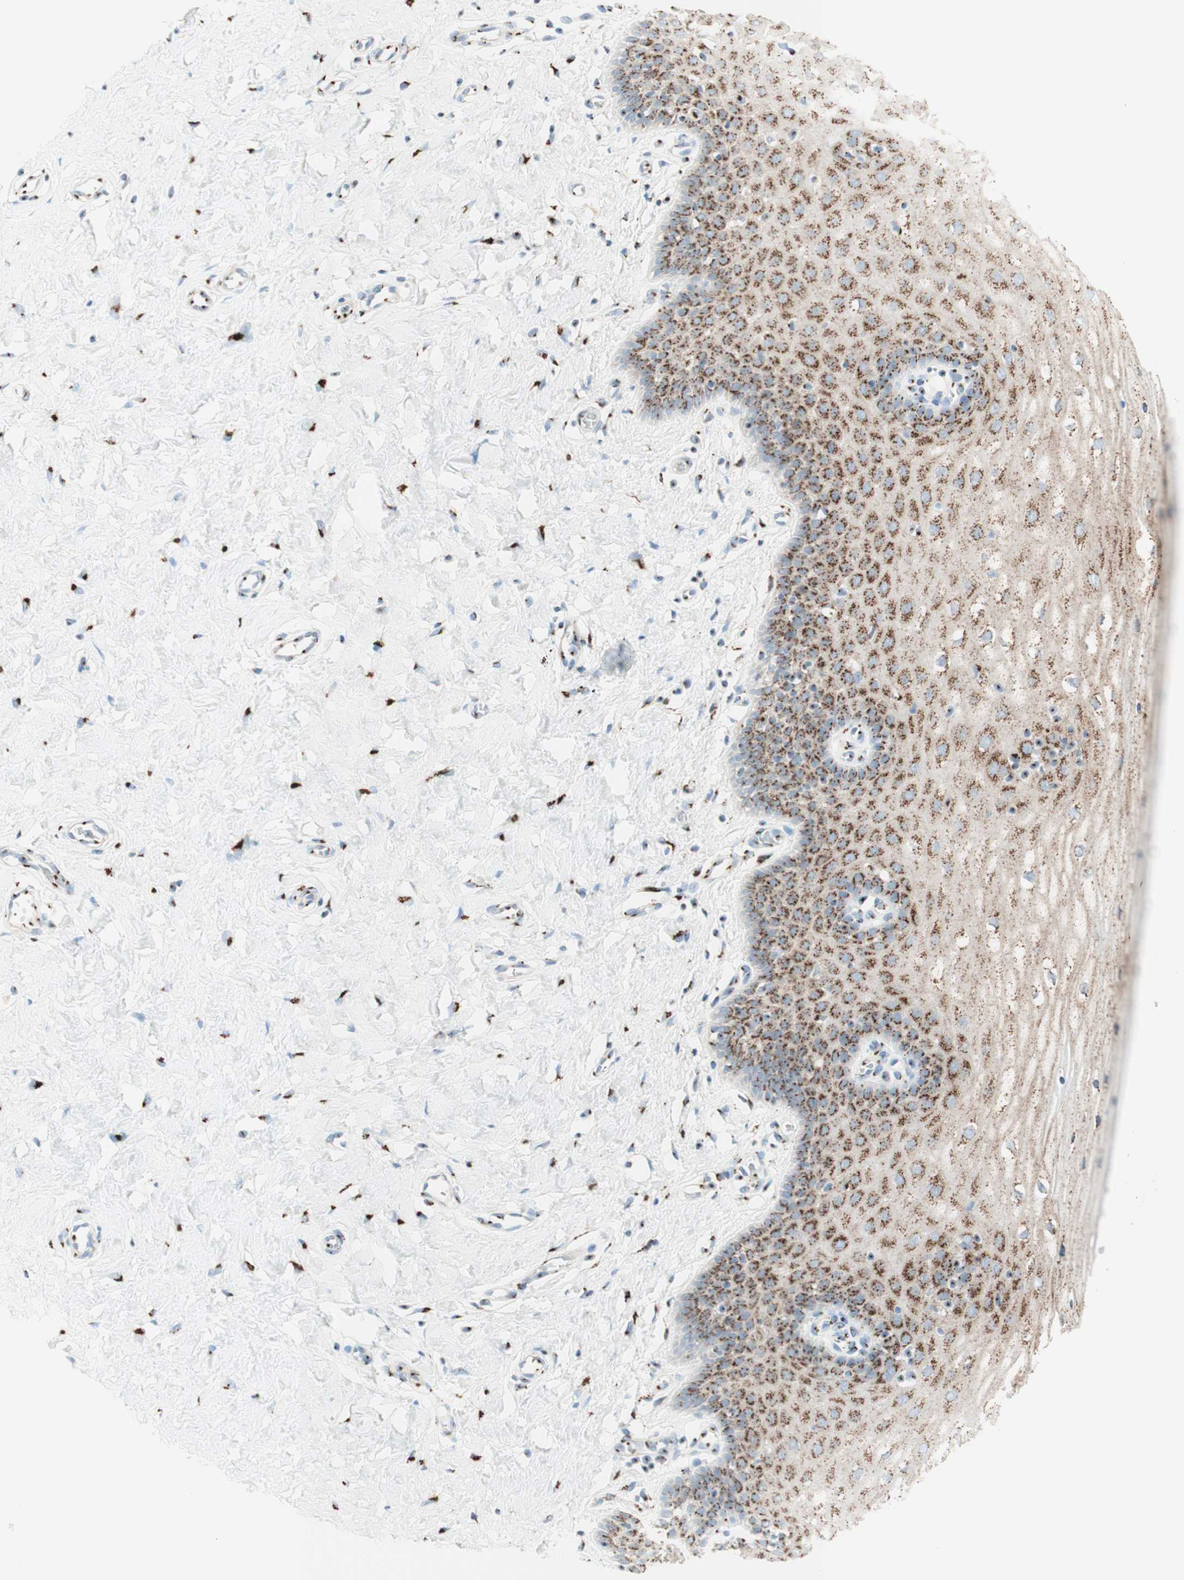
{"staining": {"intensity": "strong", "quantity": ">75%", "location": "cytoplasmic/membranous"}, "tissue": "cervix", "cell_type": "Glandular cells", "image_type": "normal", "snomed": [{"axis": "morphology", "description": "Normal tissue, NOS"}, {"axis": "topography", "description": "Cervix"}], "caption": "Cervix stained for a protein (brown) demonstrates strong cytoplasmic/membranous positive positivity in about >75% of glandular cells.", "gene": "GOLGB1", "patient": {"sex": "female", "age": 55}}